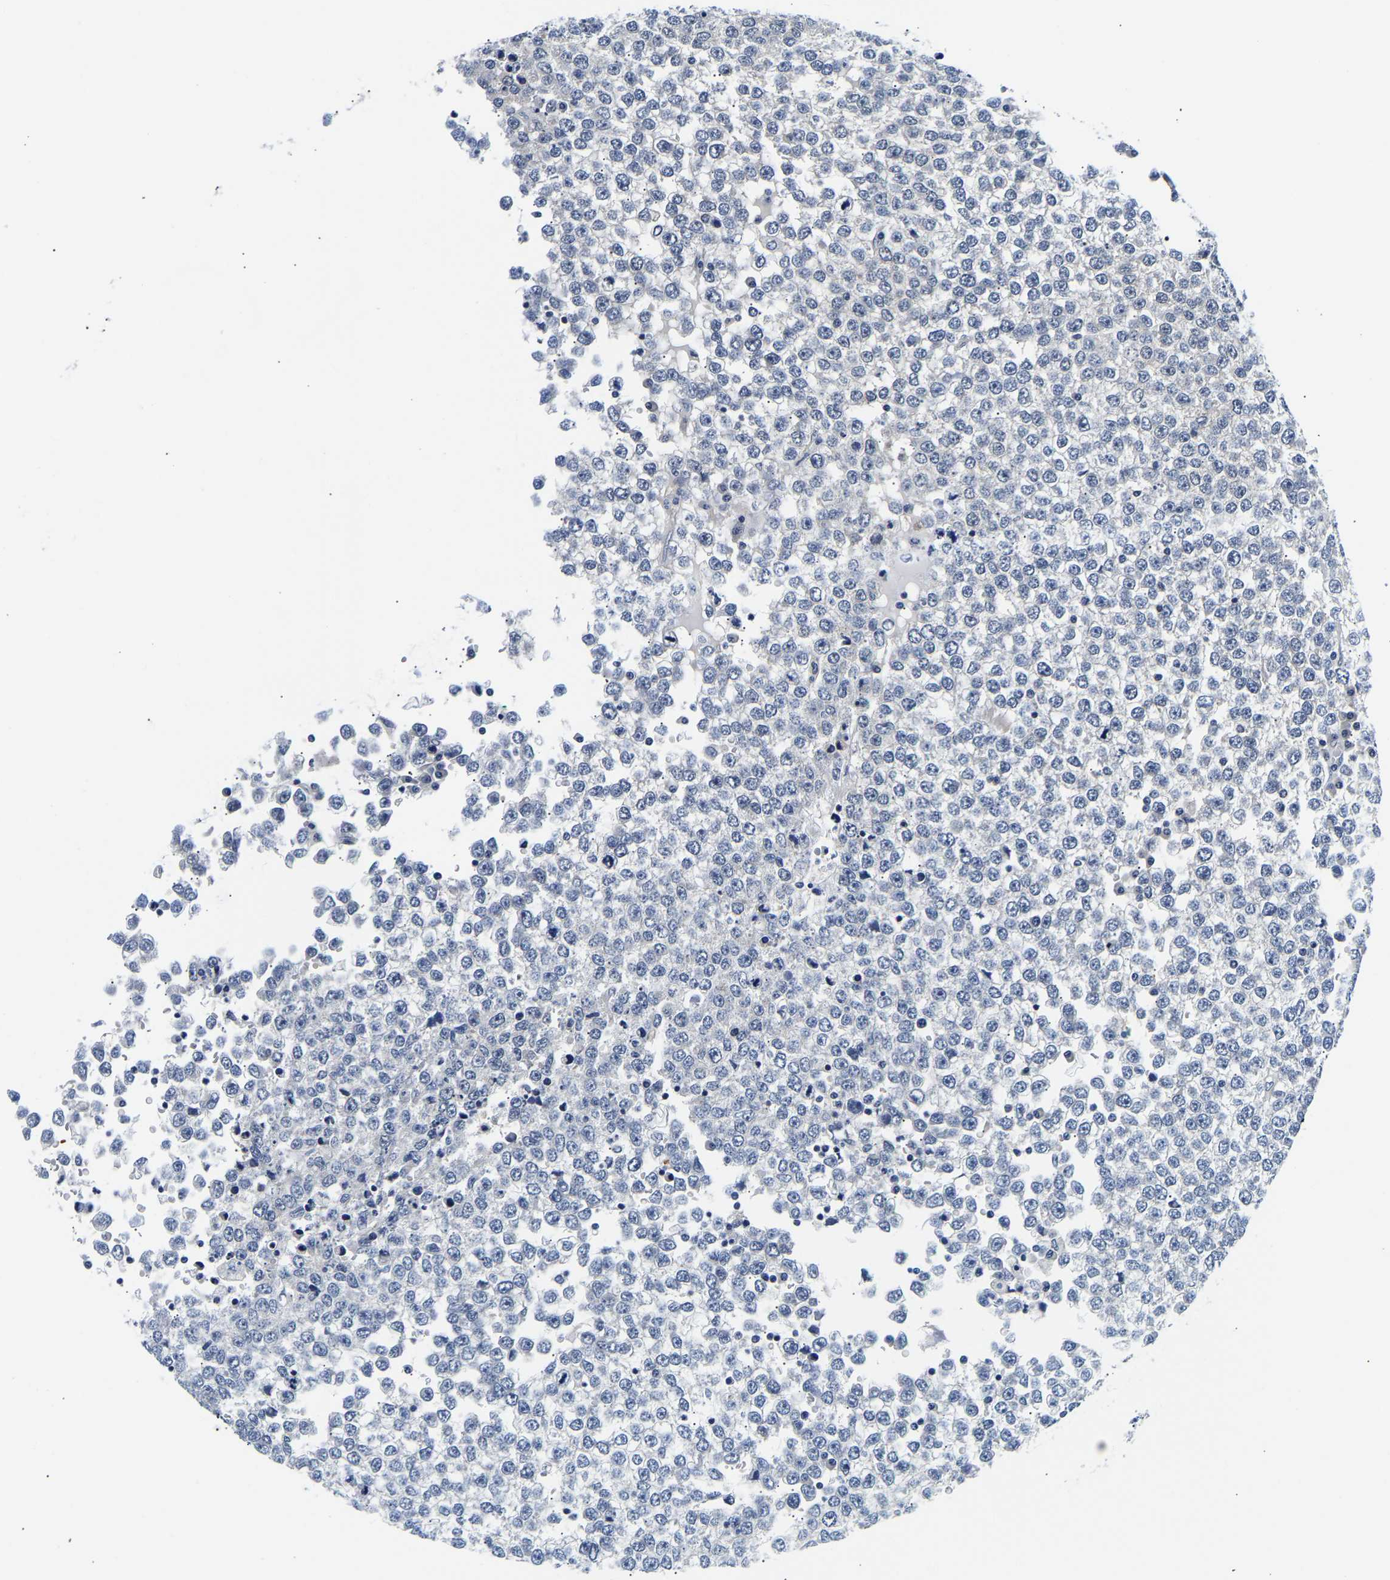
{"staining": {"intensity": "negative", "quantity": "none", "location": "none"}, "tissue": "testis cancer", "cell_type": "Tumor cells", "image_type": "cancer", "snomed": [{"axis": "morphology", "description": "Seminoma, NOS"}, {"axis": "topography", "description": "Testis"}], "caption": "This image is of testis cancer (seminoma) stained with immunohistochemistry to label a protein in brown with the nuclei are counter-stained blue. There is no expression in tumor cells. (IHC, brightfield microscopy, high magnification).", "gene": "UCHL3", "patient": {"sex": "male", "age": 65}}